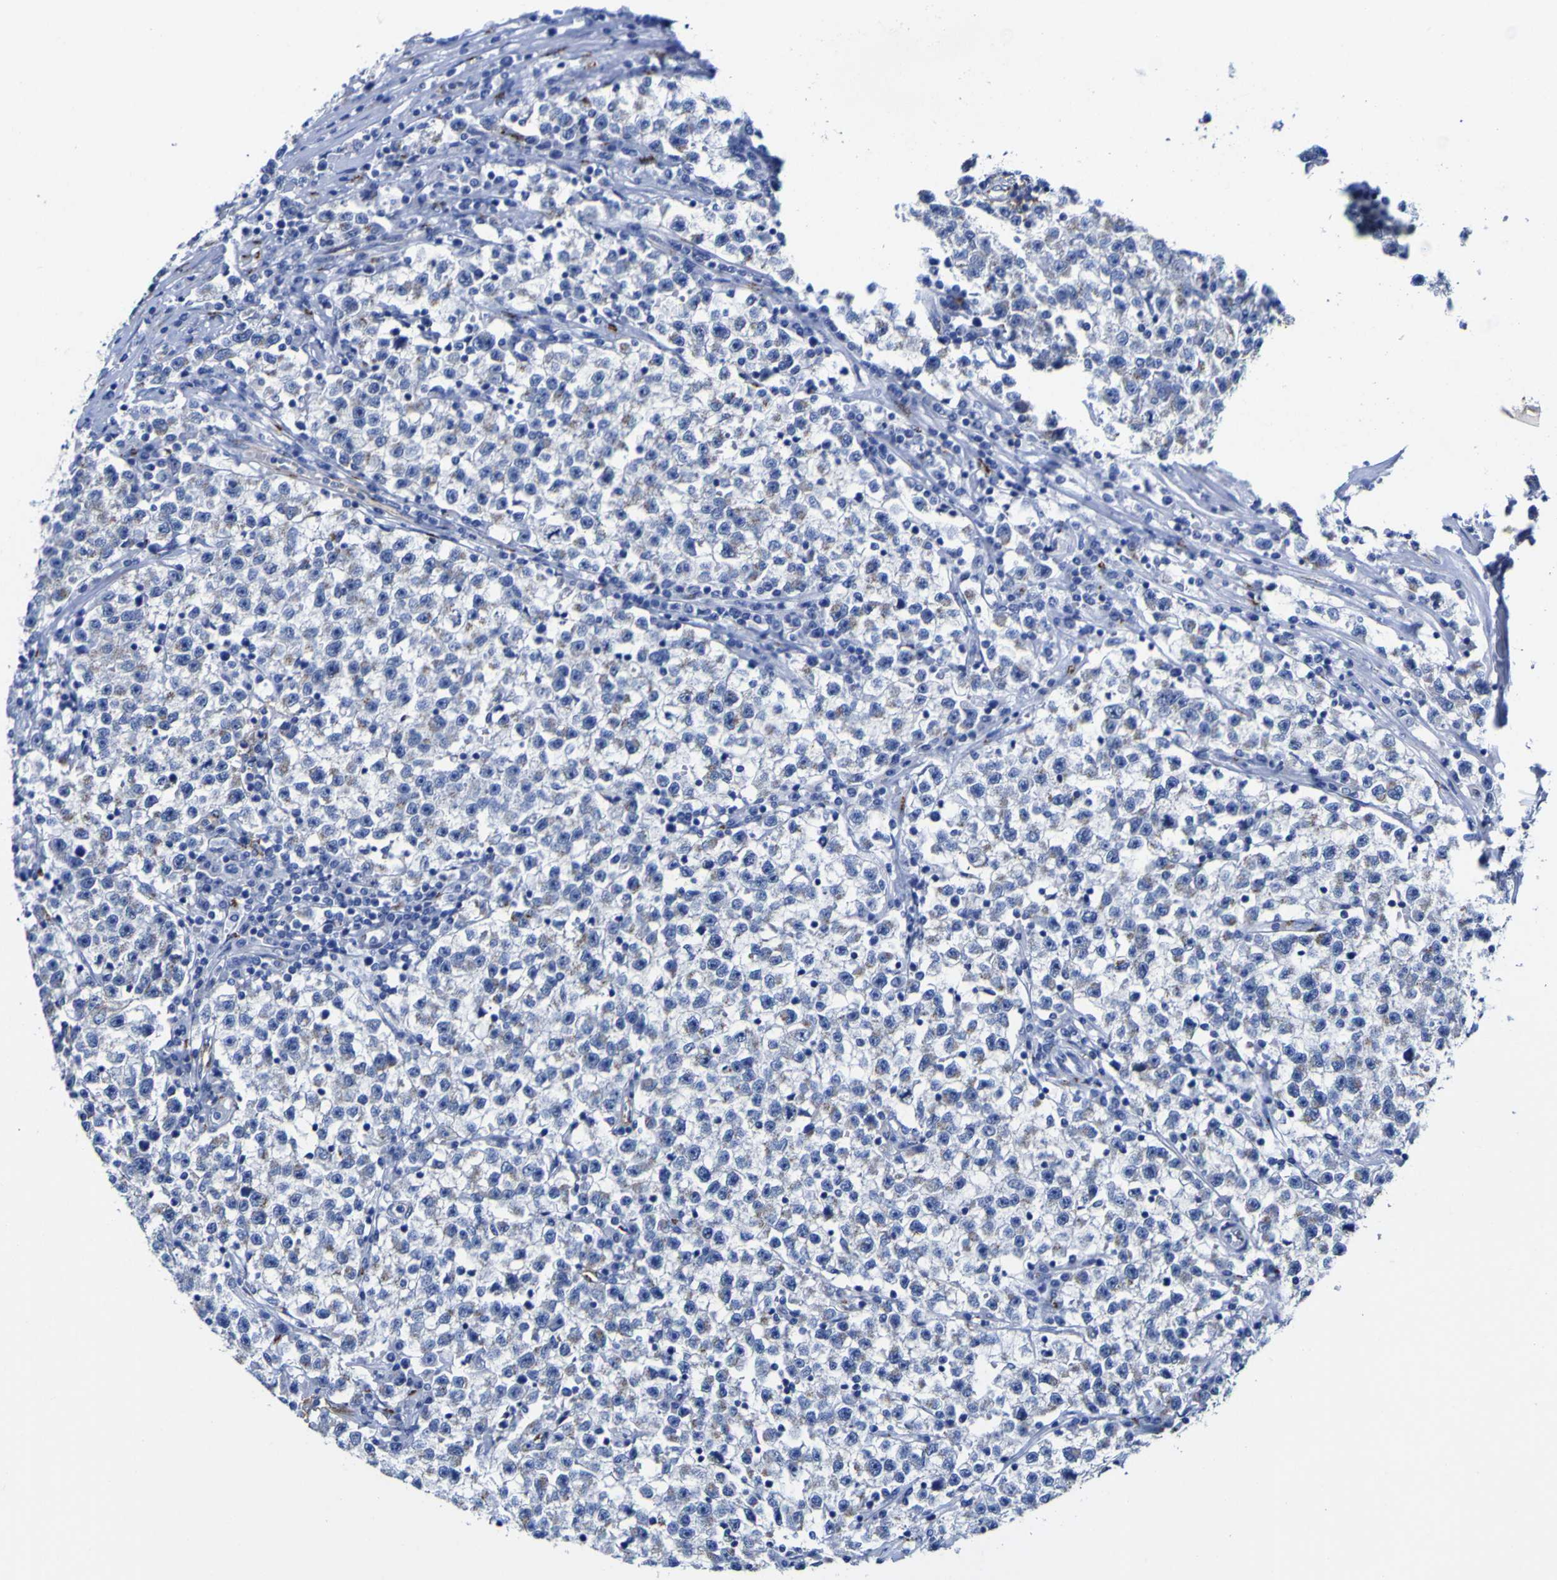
{"staining": {"intensity": "weak", "quantity": "<25%", "location": "cytoplasmic/membranous"}, "tissue": "testis cancer", "cell_type": "Tumor cells", "image_type": "cancer", "snomed": [{"axis": "morphology", "description": "Seminoma, NOS"}, {"axis": "topography", "description": "Testis"}], "caption": "Immunohistochemical staining of seminoma (testis) shows no significant staining in tumor cells.", "gene": "GOLM1", "patient": {"sex": "male", "age": 22}}